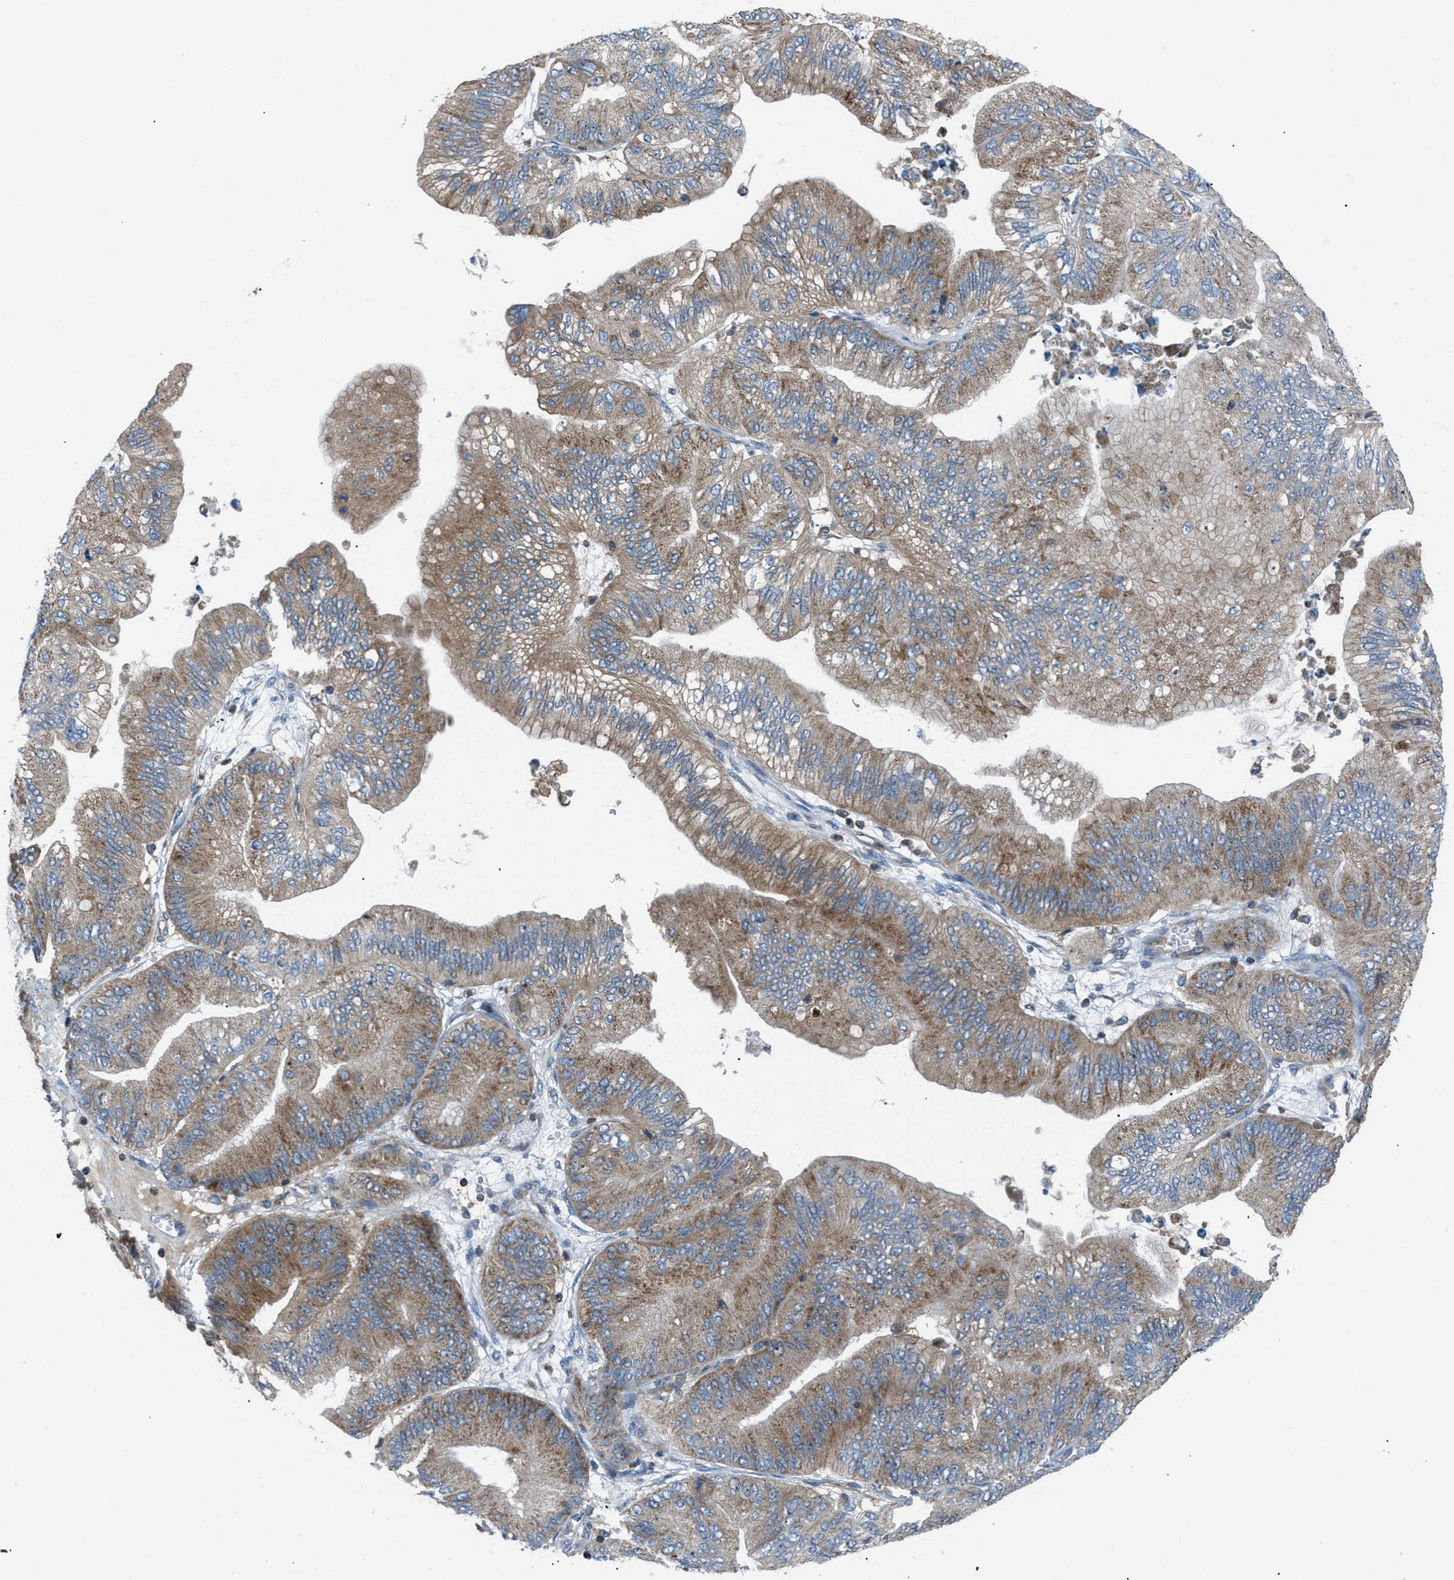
{"staining": {"intensity": "moderate", "quantity": ">75%", "location": "cytoplasmic/membranous"}, "tissue": "ovarian cancer", "cell_type": "Tumor cells", "image_type": "cancer", "snomed": [{"axis": "morphology", "description": "Cystadenocarcinoma, mucinous, NOS"}, {"axis": "topography", "description": "Ovary"}], "caption": "Mucinous cystadenocarcinoma (ovarian) stained with immunohistochemistry (IHC) shows moderate cytoplasmic/membranous positivity in approximately >75% of tumor cells.", "gene": "ATP2A3", "patient": {"sex": "female", "age": 61}}